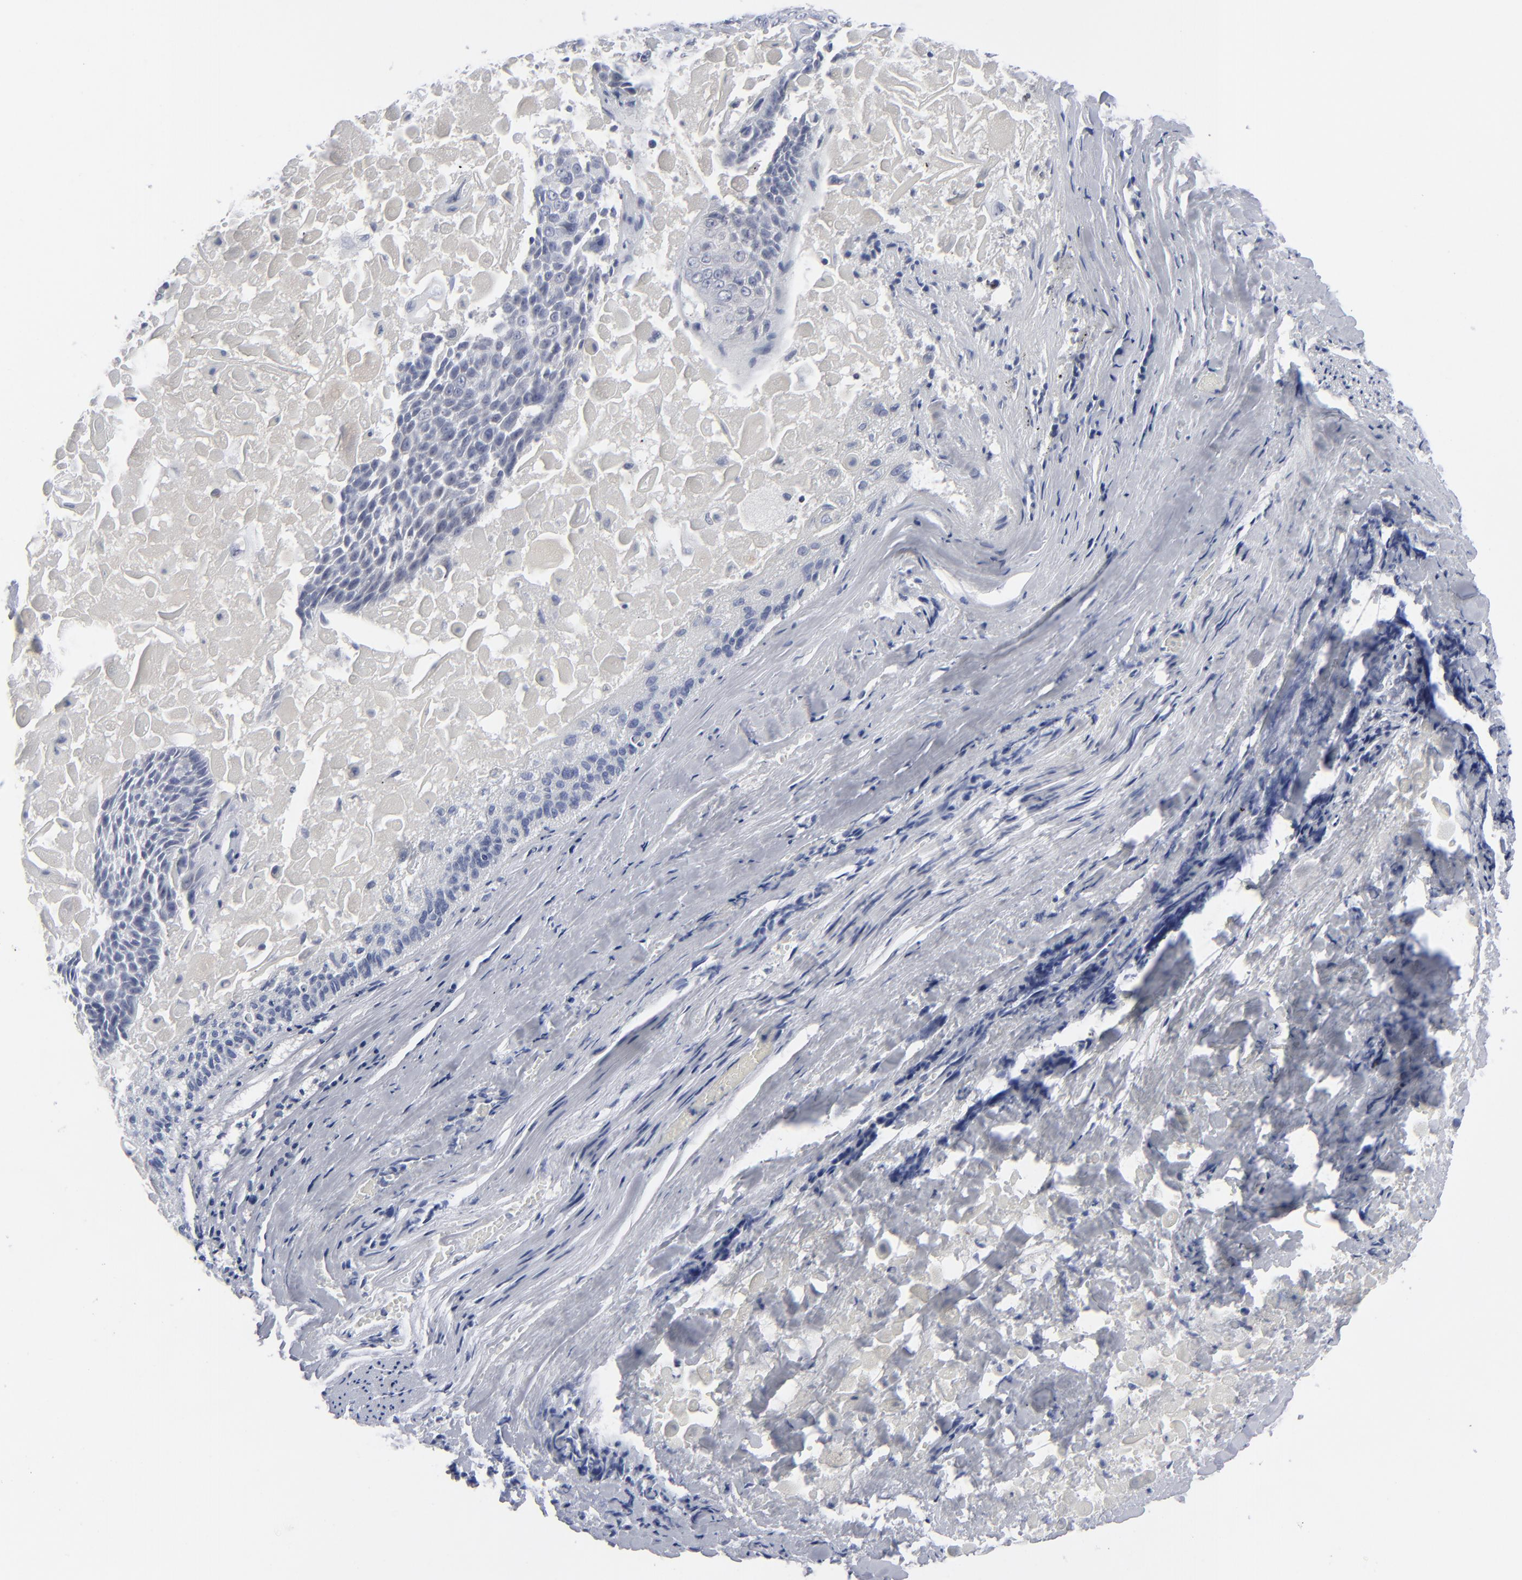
{"staining": {"intensity": "negative", "quantity": "none", "location": "none"}, "tissue": "lung cancer", "cell_type": "Tumor cells", "image_type": "cancer", "snomed": [{"axis": "morphology", "description": "Adenocarcinoma, NOS"}, {"axis": "topography", "description": "Lung"}], "caption": "Immunohistochemistry (IHC) micrograph of neoplastic tissue: human lung cancer (adenocarcinoma) stained with DAB demonstrates no significant protein positivity in tumor cells.", "gene": "NUP88", "patient": {"sex": "male", "age": 60}}